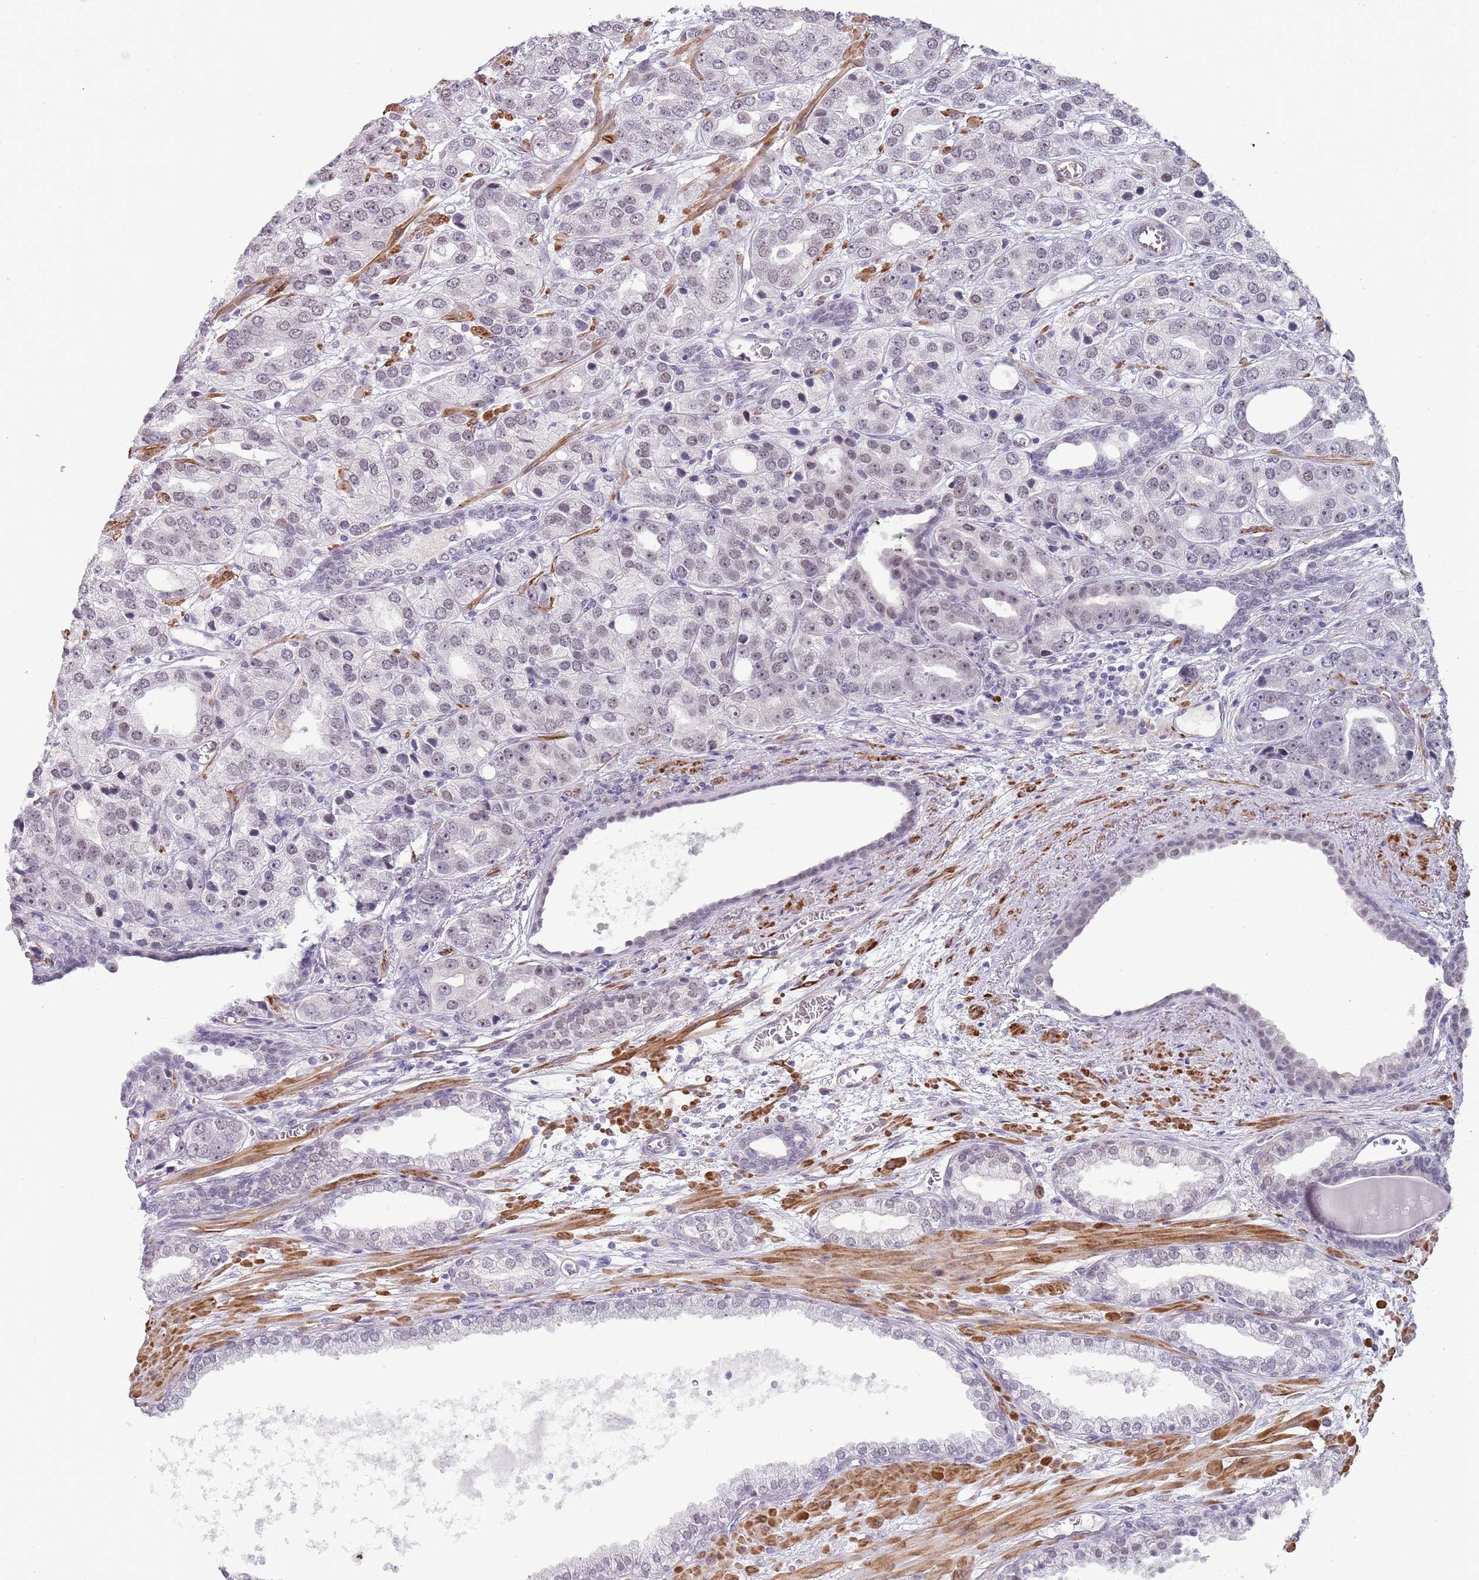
{"staining": {"intensity": "negative", "quantity": "none", "location": "none"}, "tissue": "prostate cancer", "cell_type": "Tumor cells", "image_type": "cancer", "snomed": [{"axis": "morphology", "description": "Adenocarcinoma, High grade"}, {"axis": "topography", "description": "Prostate"}], "caption": "A high-resolution photomicrograph shows IHC staining of prostate high-grade adenocarcinoma, which exhibits no significant expression in tumor cells. Nuclei are stained in blue.", "gene": "NBPF3", "patient": {"sex": "male", "age": 71}}